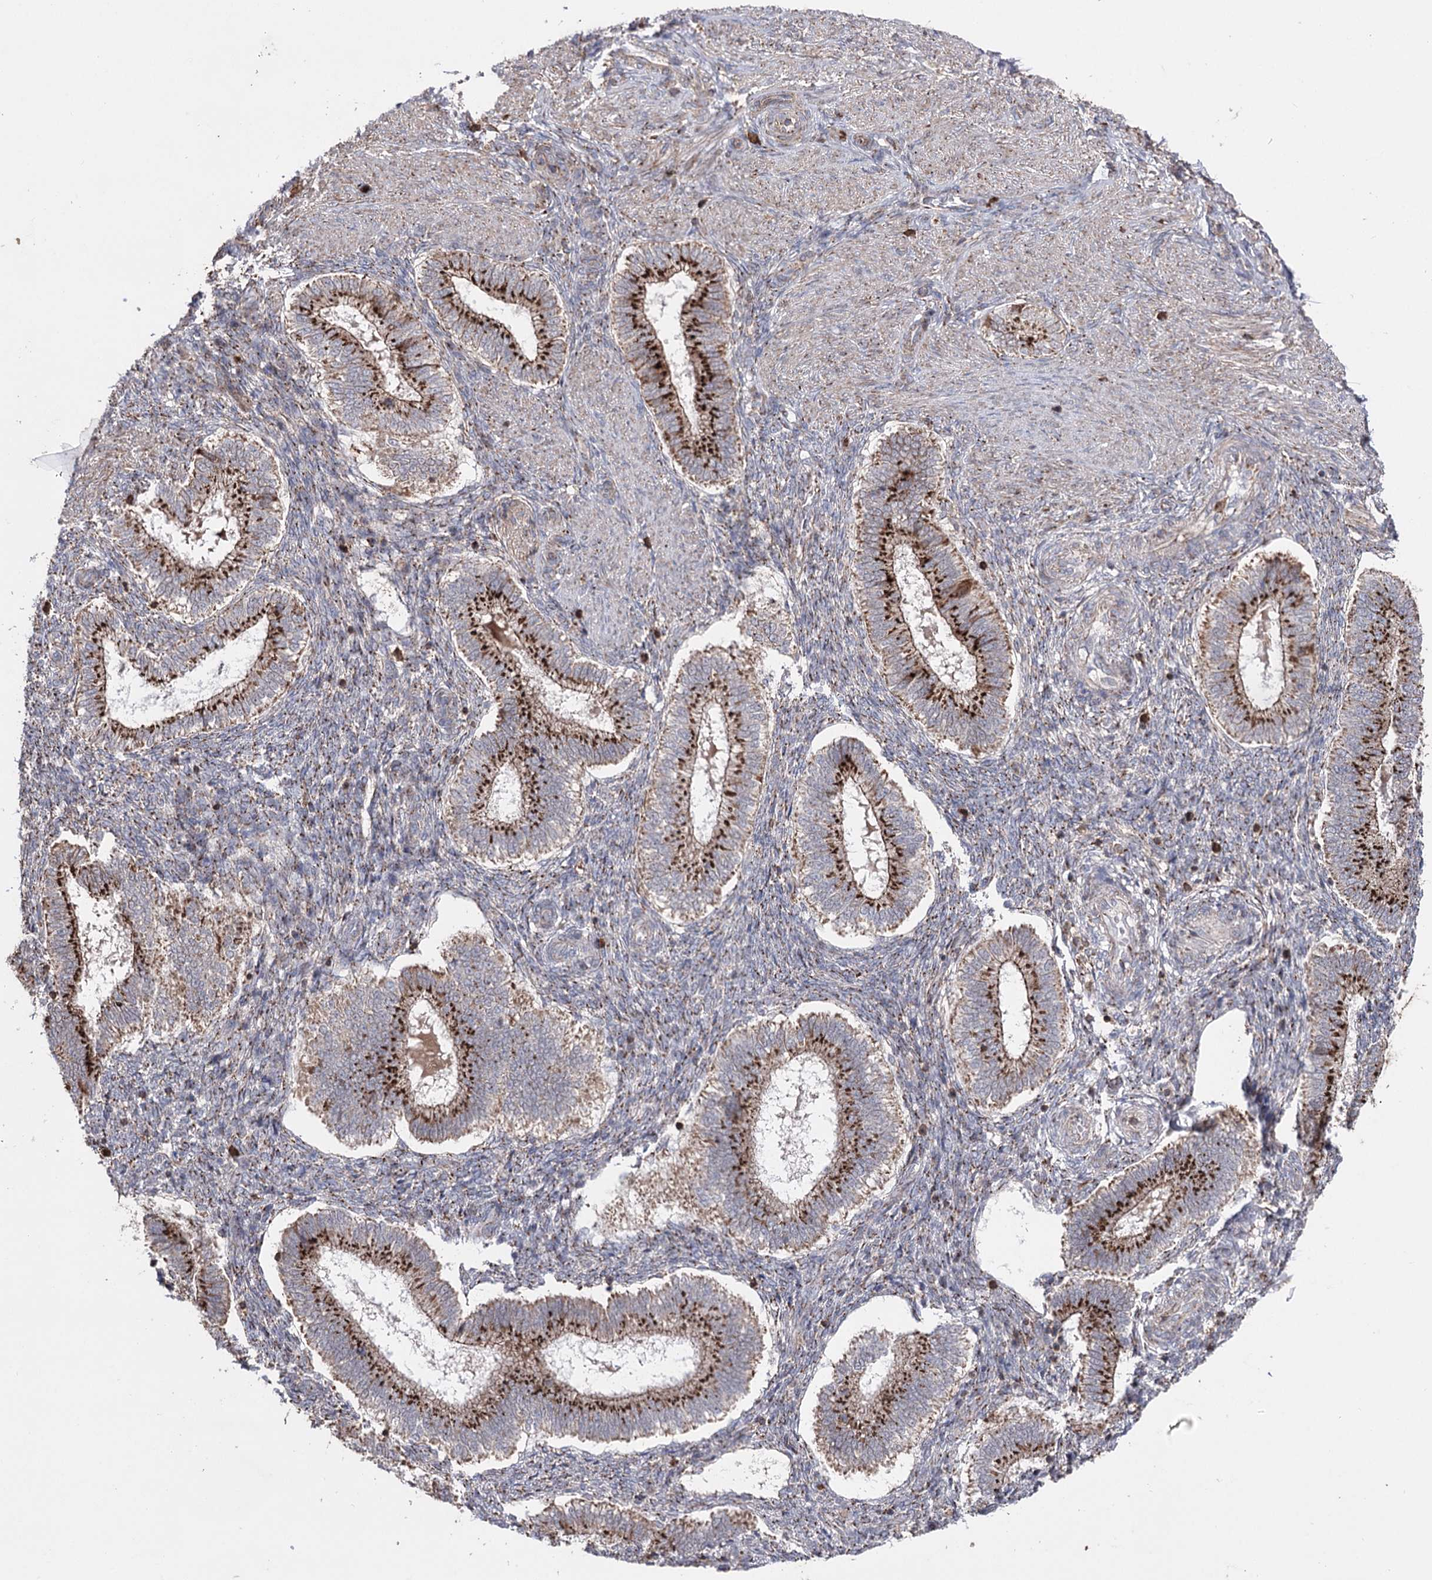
{"staining": {"intensity": "strong", "quantity": "25%-75%", "location": "cytoplasmic/membranous"}, "tissue": "endometrium", "cell_type": "Cells in endometrial stroma", "image_type": "normal", "snomed": [{"axis": "morphology", "description": "Normal tissue, NOS"}, {"axis": "topography", "description": "Endometrium"}], "caption": "Brown immunohistochemical staining in normal endometrium shows strong cytoplasmic/membranous positivity in about 25%-75% of cells in endometrial stroma. (Stains: DAB in brown, nuclei in blue, Microscopy: brightfield microscopy at high magnification).", "gene": "ARHGAP20", "patient": {"sex": "female", "age": 25}}